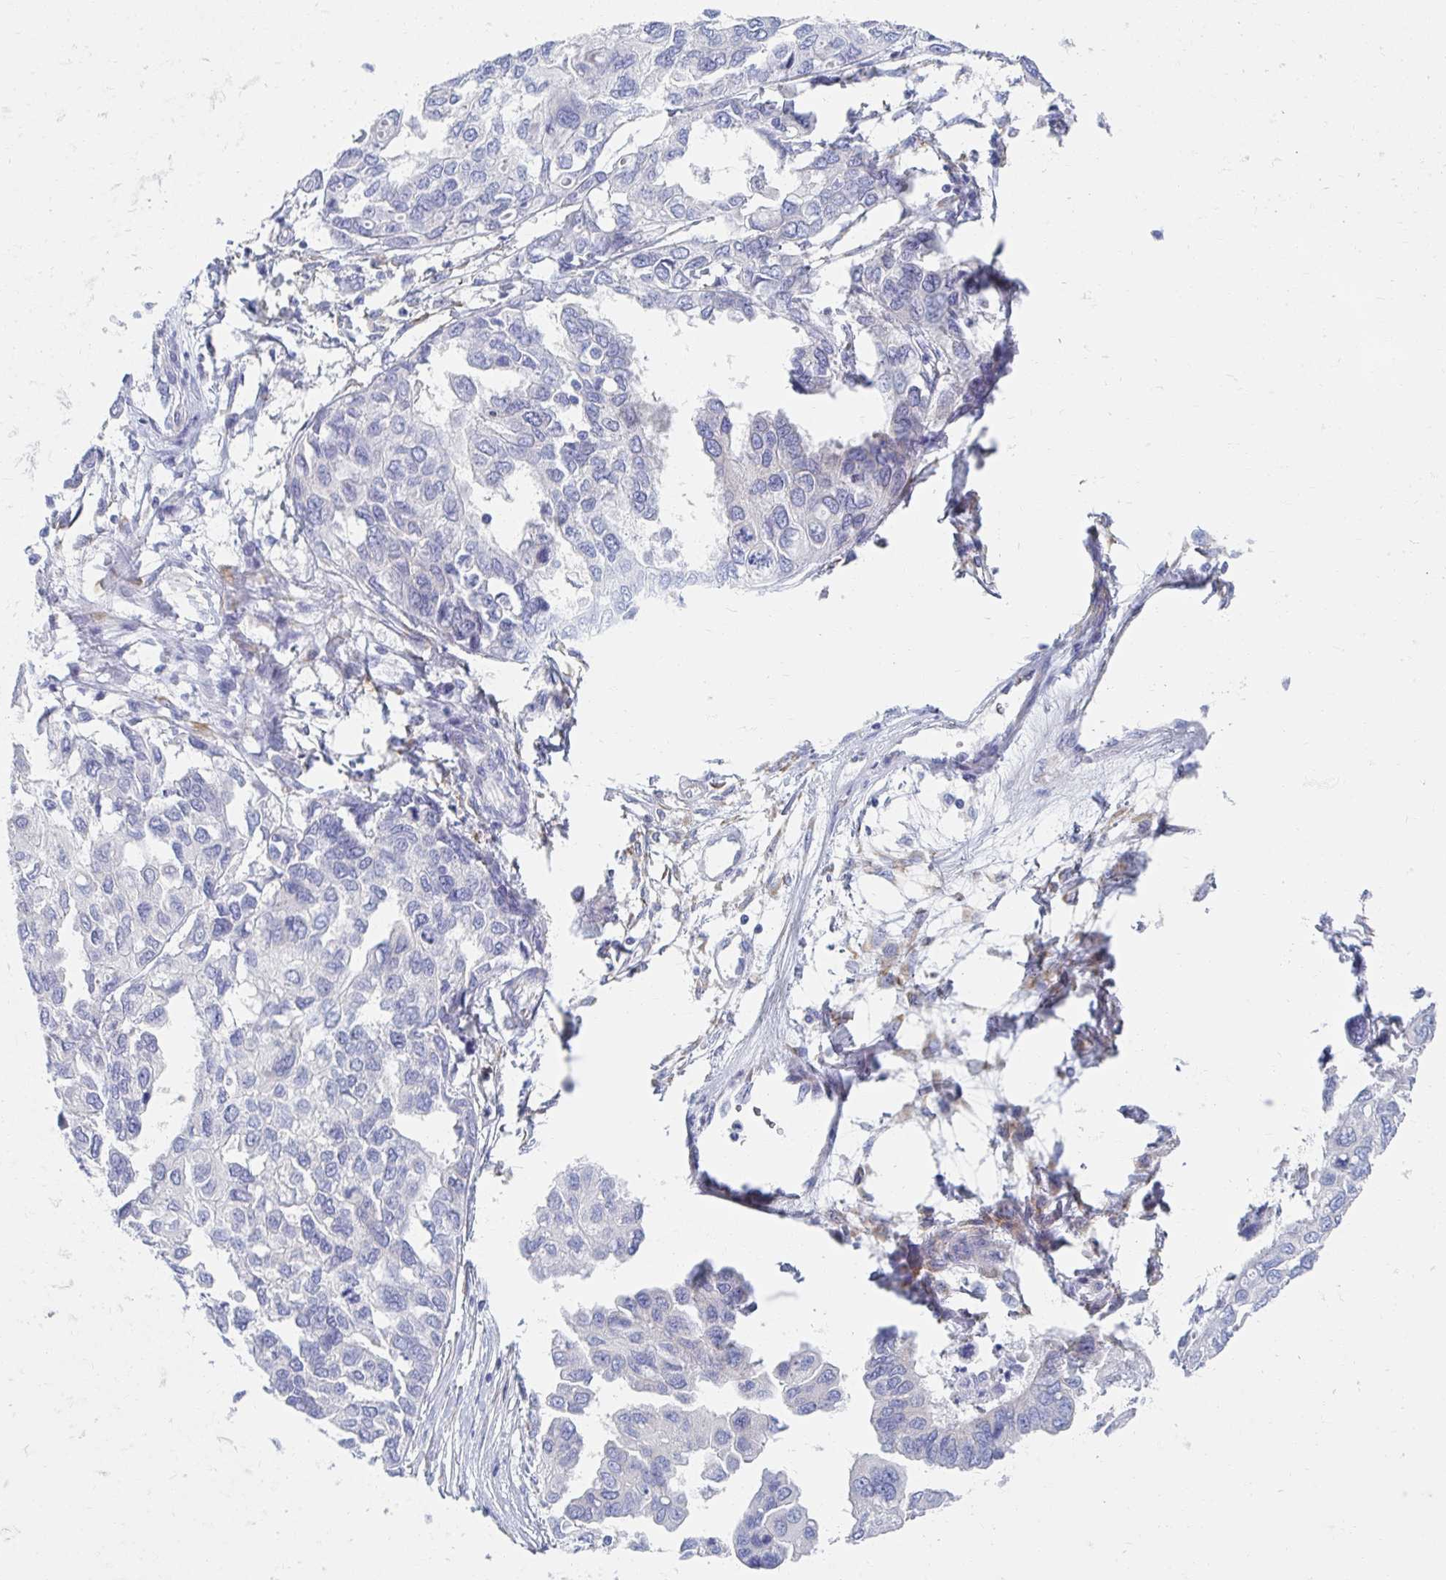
{"staining": {"intensity": "negative", "quantity": "none", "location": "none"}, "tissue": "ovarian cancer", "cell_type": "Tumor cells", "image_type": "cancer", "snomed": [{"axis": "morphology", "description": "Cystadenocarcinoma, serous, NOS"}, {"axis": "topography", "description": "Ovary"}], "caption": "IHC micrograph of human serous cystadenocarcinoma (ovarian) stained for a protein (brown), which reveals no expression in tumor cells. The staining was performed using DAB to visualize the protein expression in brown, while the nuclei were stained in blue with hematoxylin (Magnification: 20x).", "gene": "MYLK2", "patient": {"sex": "female", "age": 53}}